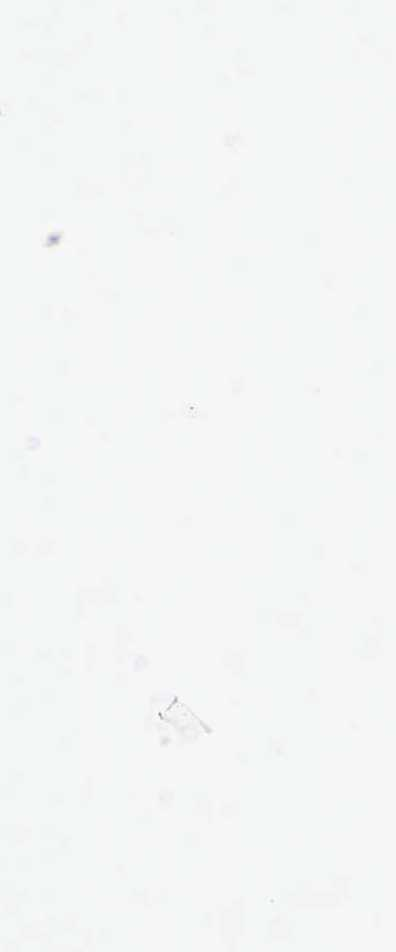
{"staining": {"intensity": "weak", "quantity": "25%-75%", "location": "cytoplasmic/membranous"}, "tissue": "small intestine", "cell_type": "Glandular cells", "image_type": "normal", "snomed": [{"axis": "morphology", "description": "Normal tissue, NOS"}, {"axis": "topography", "description": "Small intestine"}], "caption": "Protein expression by immunohistochemistry (IHC) shows weak cytoplasmic/membranous staining in approximately 25%-75% of glandular cells in normal small intestine.", "gene": "ERBB2", "patient": {"sex": "female", "age": 37}}